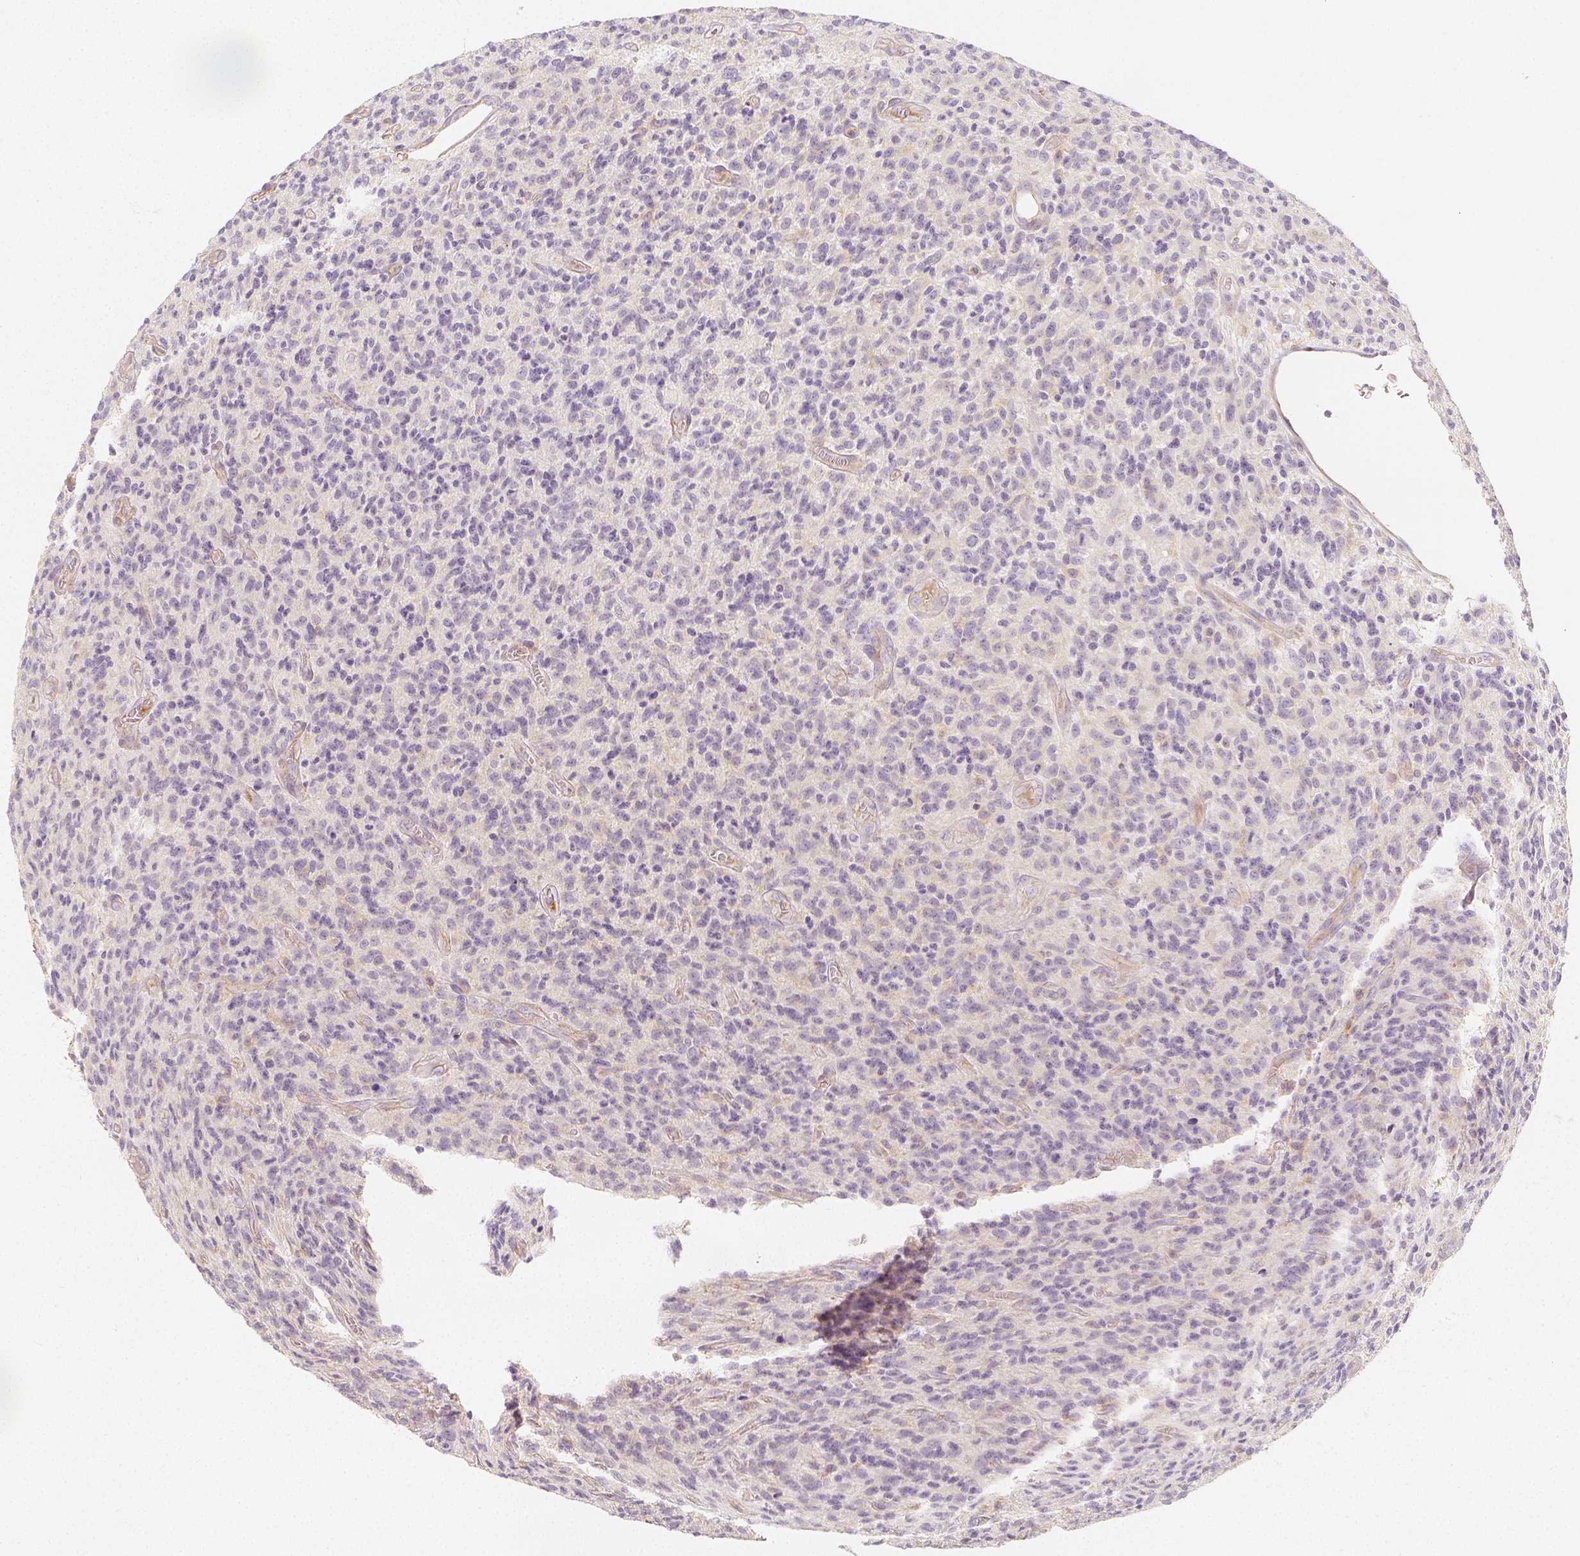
{"staining": {"intensity": "negative", "quantity": "none", "location": "none"}, "tissue": "glioma", "cell_type": "Tumor cells", "image_type": "cancer", "snomed": [{"axis": "morphology", "description": "Glioma, malignant, High grade"}, {"axis": "topography", "description": "Brain"}], "caption": "Protein analysis of high-grade glioma (malignant) demonstrates no significant expression in tumor cells.", "gene": "PTPRJ", "patient": {"sex": "male", "age": 76}}